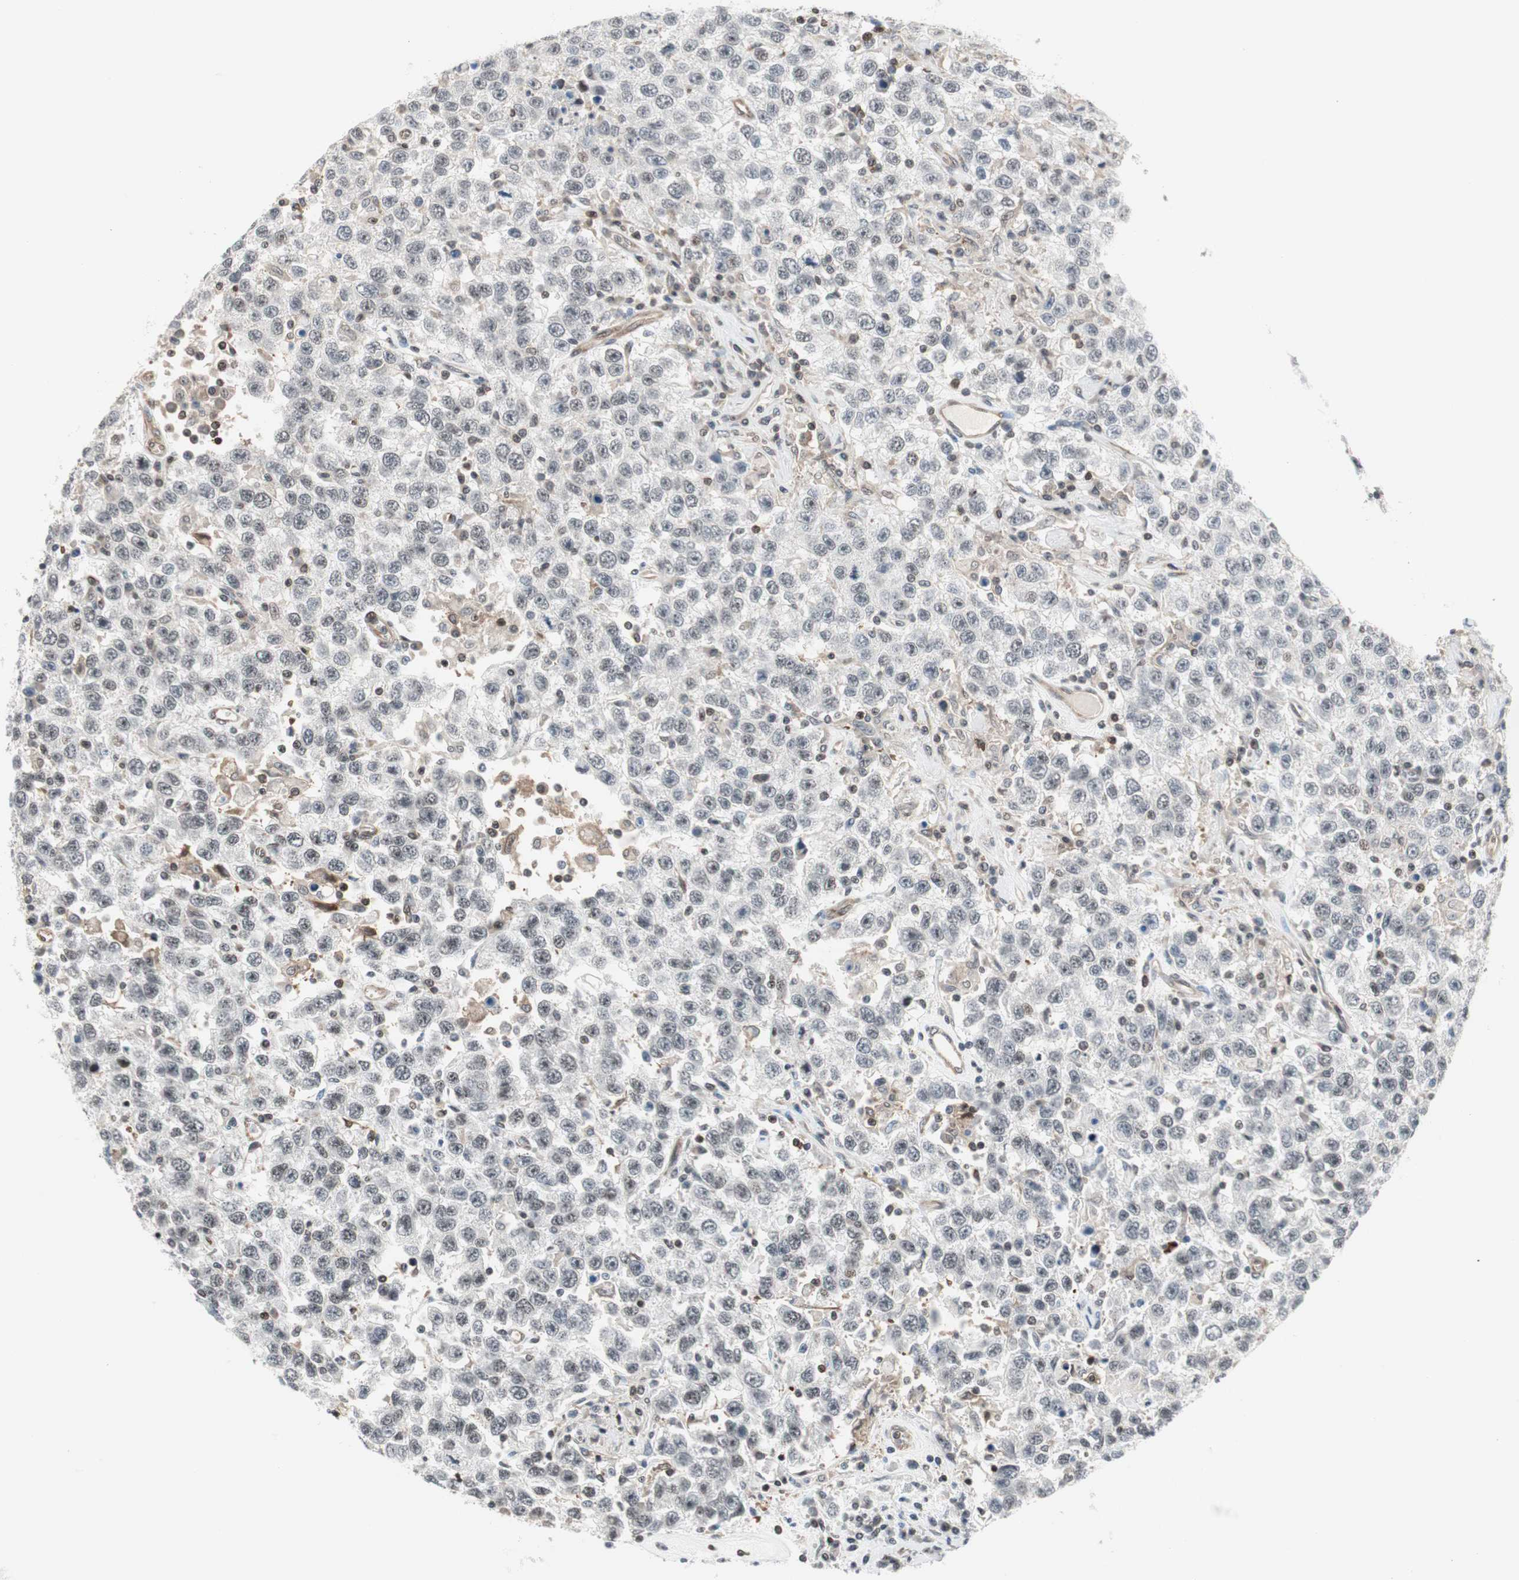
{"staining": {"intensity": "negative", "quantity": "none", "location": "none"}, "tissue": "testis cancer", "cell_type": "Tumor cells", "image_type": "cancer", "snomed": [{"axis": "morphology", "description": "Seminoma, NOS"}, {"axis": "topography", "description": "Testis"}], "caption": "Testis seminoma was stained to show a protein in brown. There is no significant expression in tumor cells.", "gene": "ZNF512B", "patient": {"sex": "male", "age": 41}}